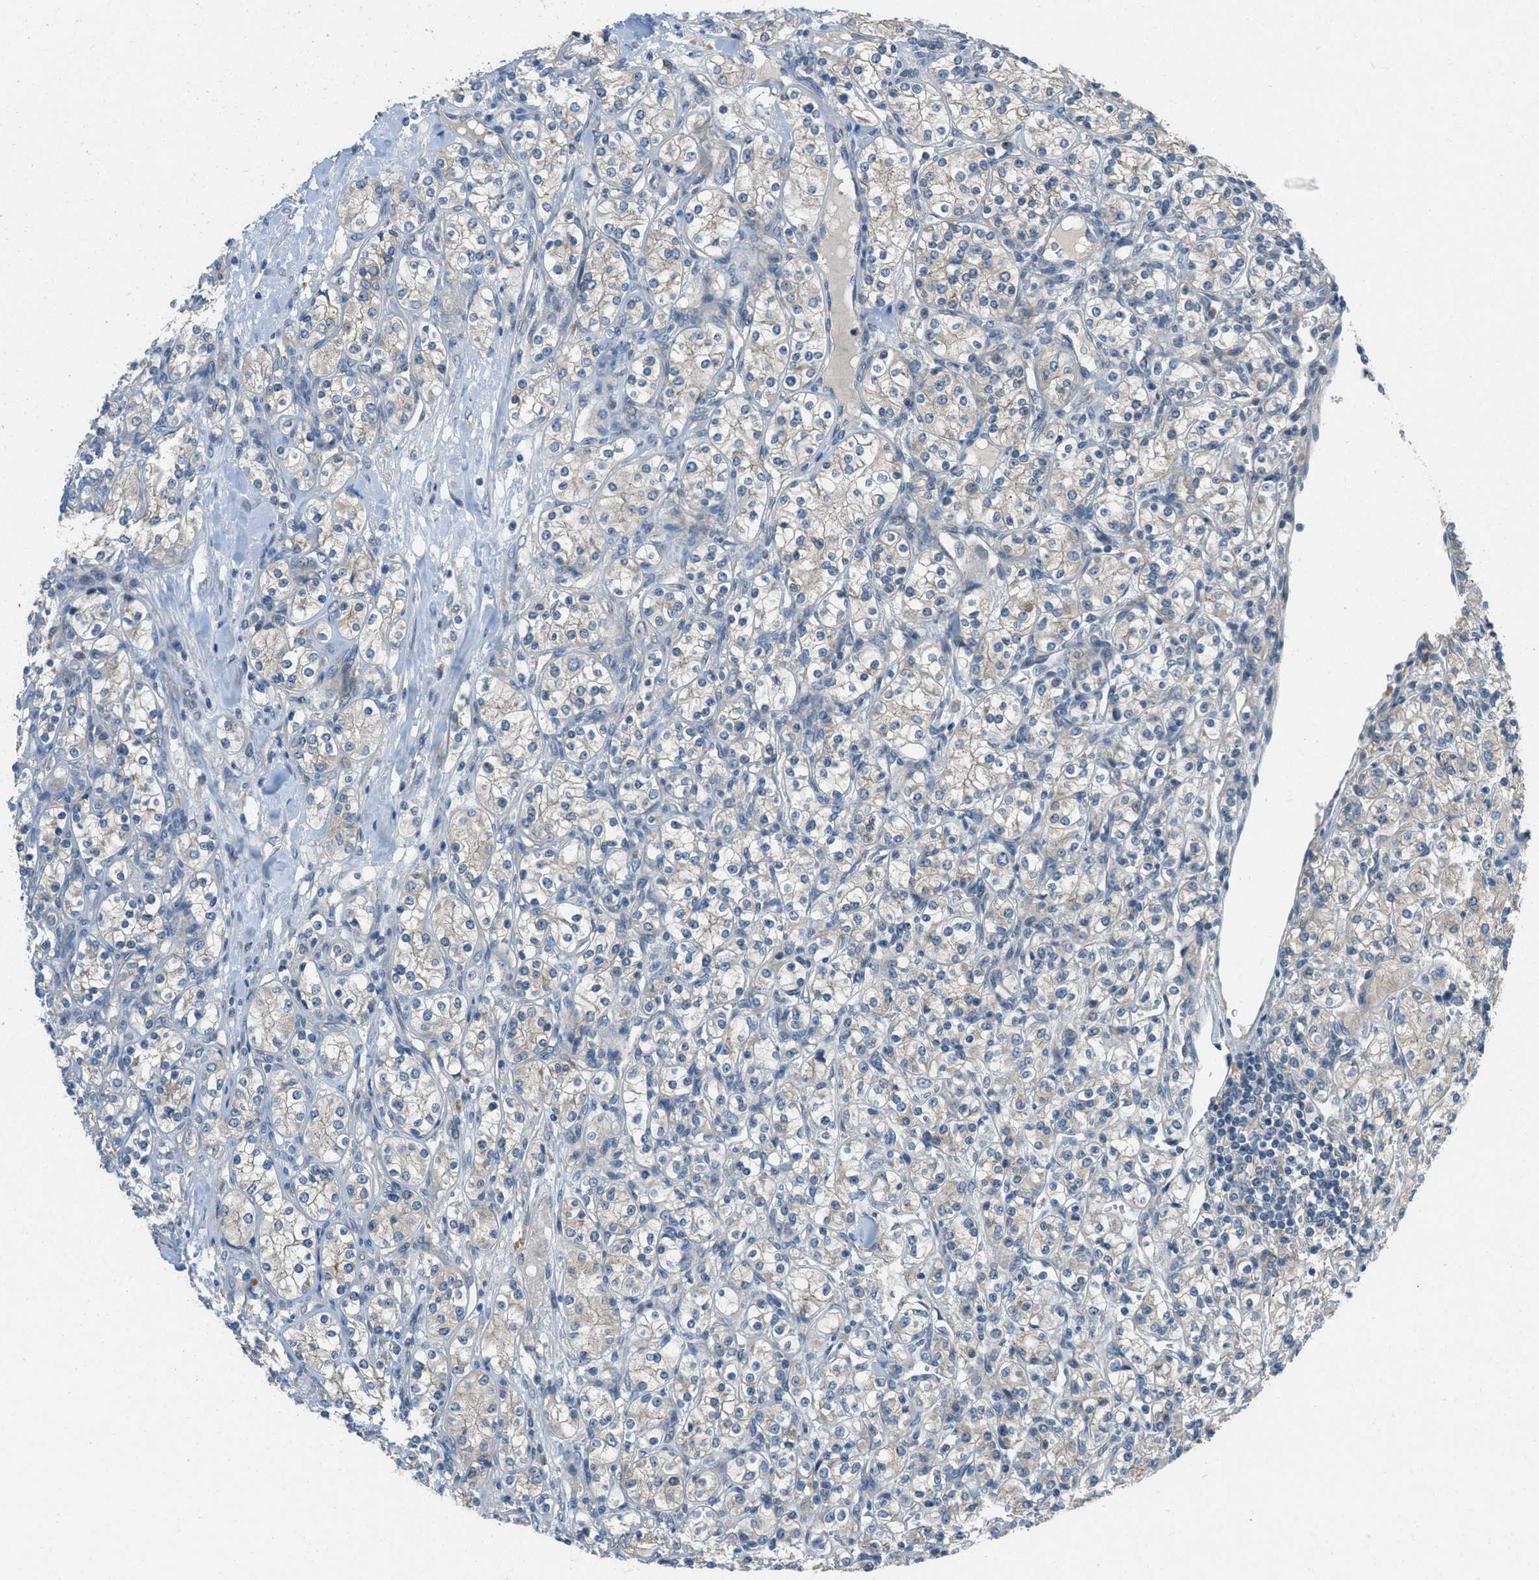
{"staining": {"intensity": "weak", "quantity": "<25%", "location": "cytoplasmic/membranous"}, "tissue": "renal cancer", "cell_type": "Tumor cells", "image_type": "cancer", "snomed": [{"axis": "morphology", "description": "Adenocarcinoma, NOS"}, {"axis": "topography", "description": "Kidney"}], "caption": "There is no significant expression in tumor cells of renal cancer (adenocarcinoma).", "gene": "ADCY6", "patient": {"sex": "male", "age": 77}}